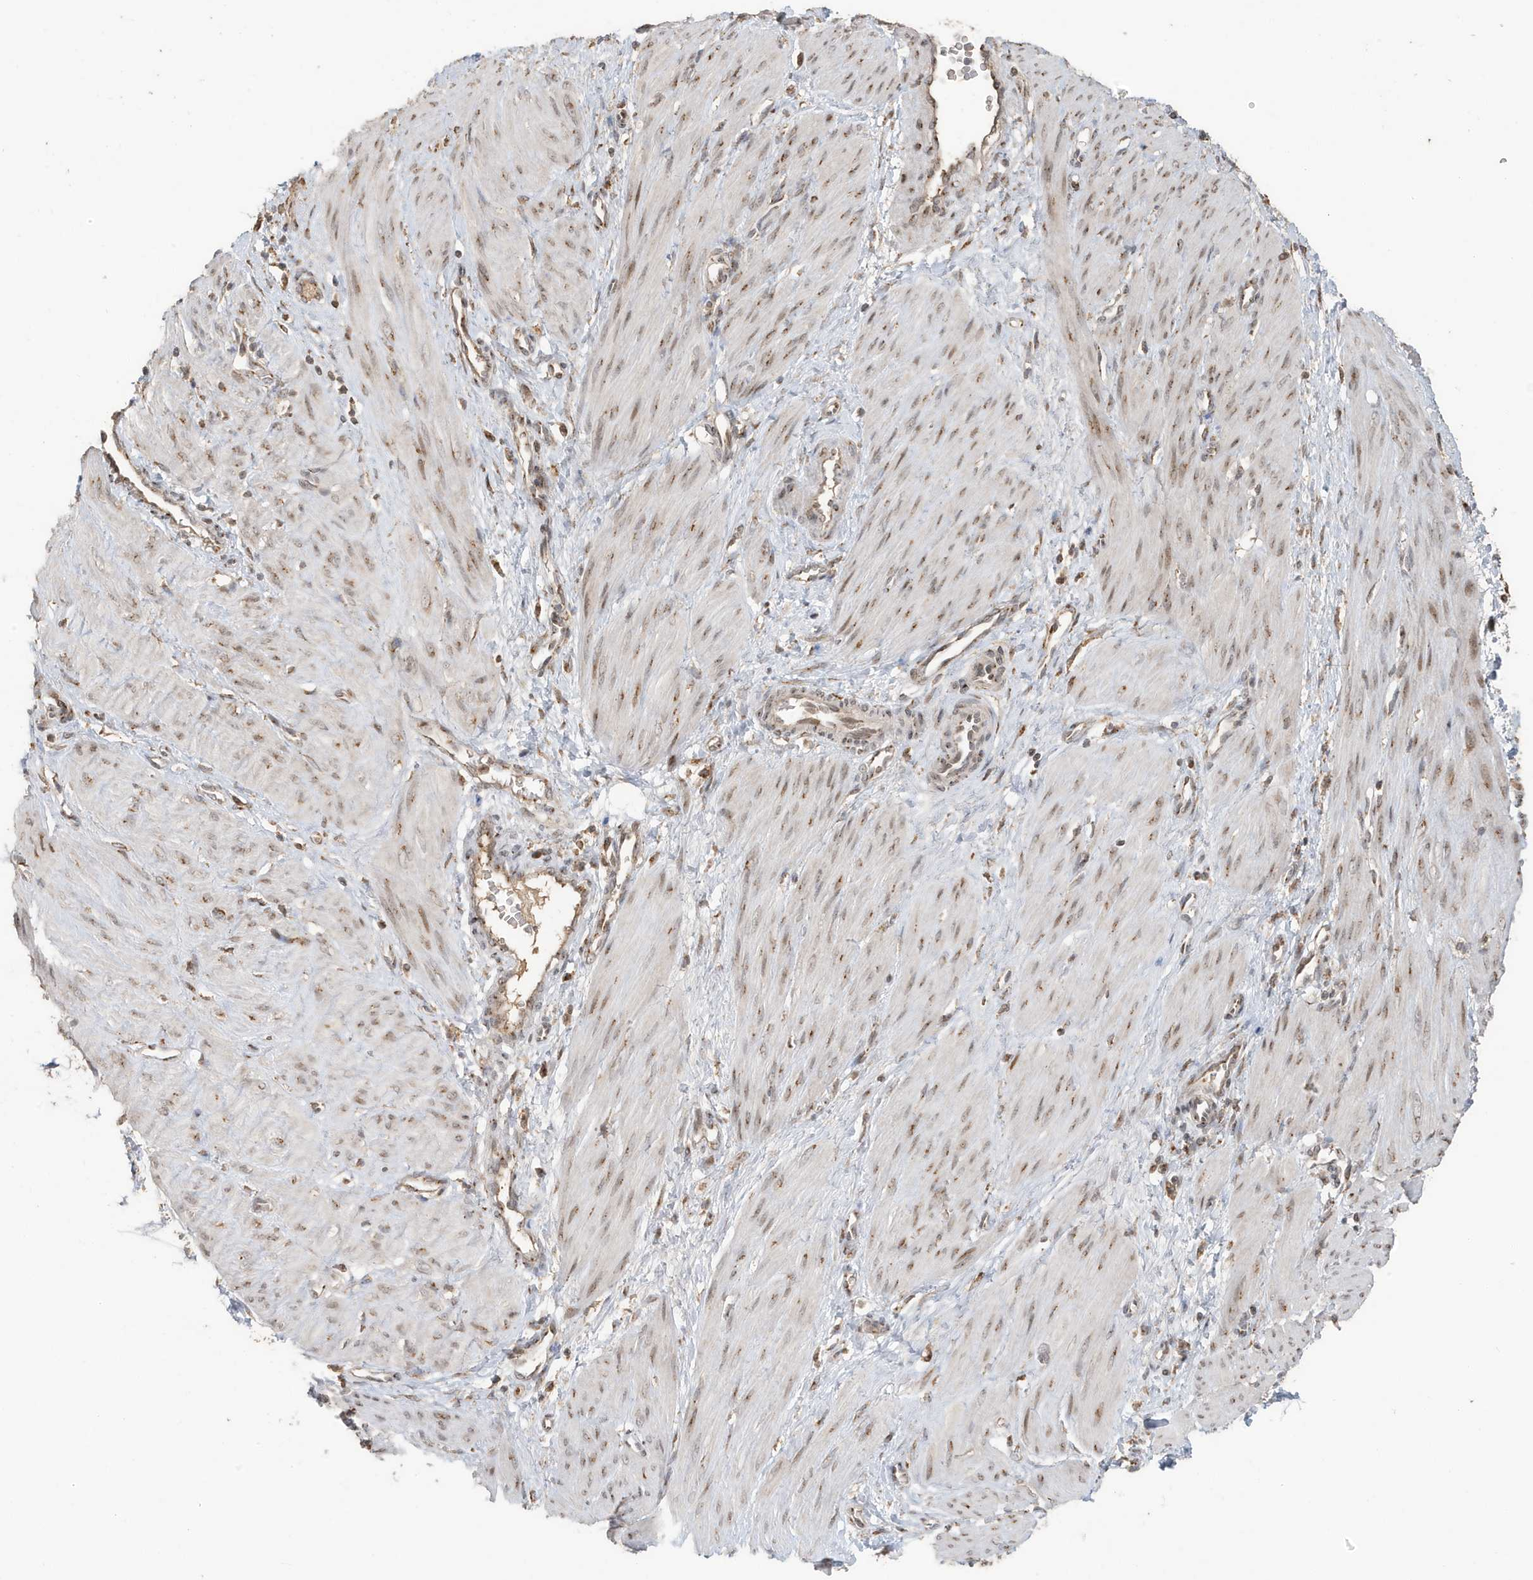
{"staining": {"intensity": "moderate", "quantity": "25%-75%", "location": "nuclear"}, "tissue": "smooth muscle", "cell_type": "Smooth muscle cells", "image_type": "normal", "snomed": [{"axis": "morphology", "description": "Normal tissue, NOS"}, {"axis": "topography", "description": "Endometrium"}], "caption": "Immunohistochemistry of benign smooth muscle shows medium levels of moderate nuclear expression in about 25%-75% of smooth muscle cells. The staining was performed using DAB (3,3'-diaminobenzidine) to visualize the protein expression in brown, while the nuclei were stained in blue with hematoxylin (Magnification: 20x).", "gene": "RER1", "patient": {"sex": "female", "age": 33}}